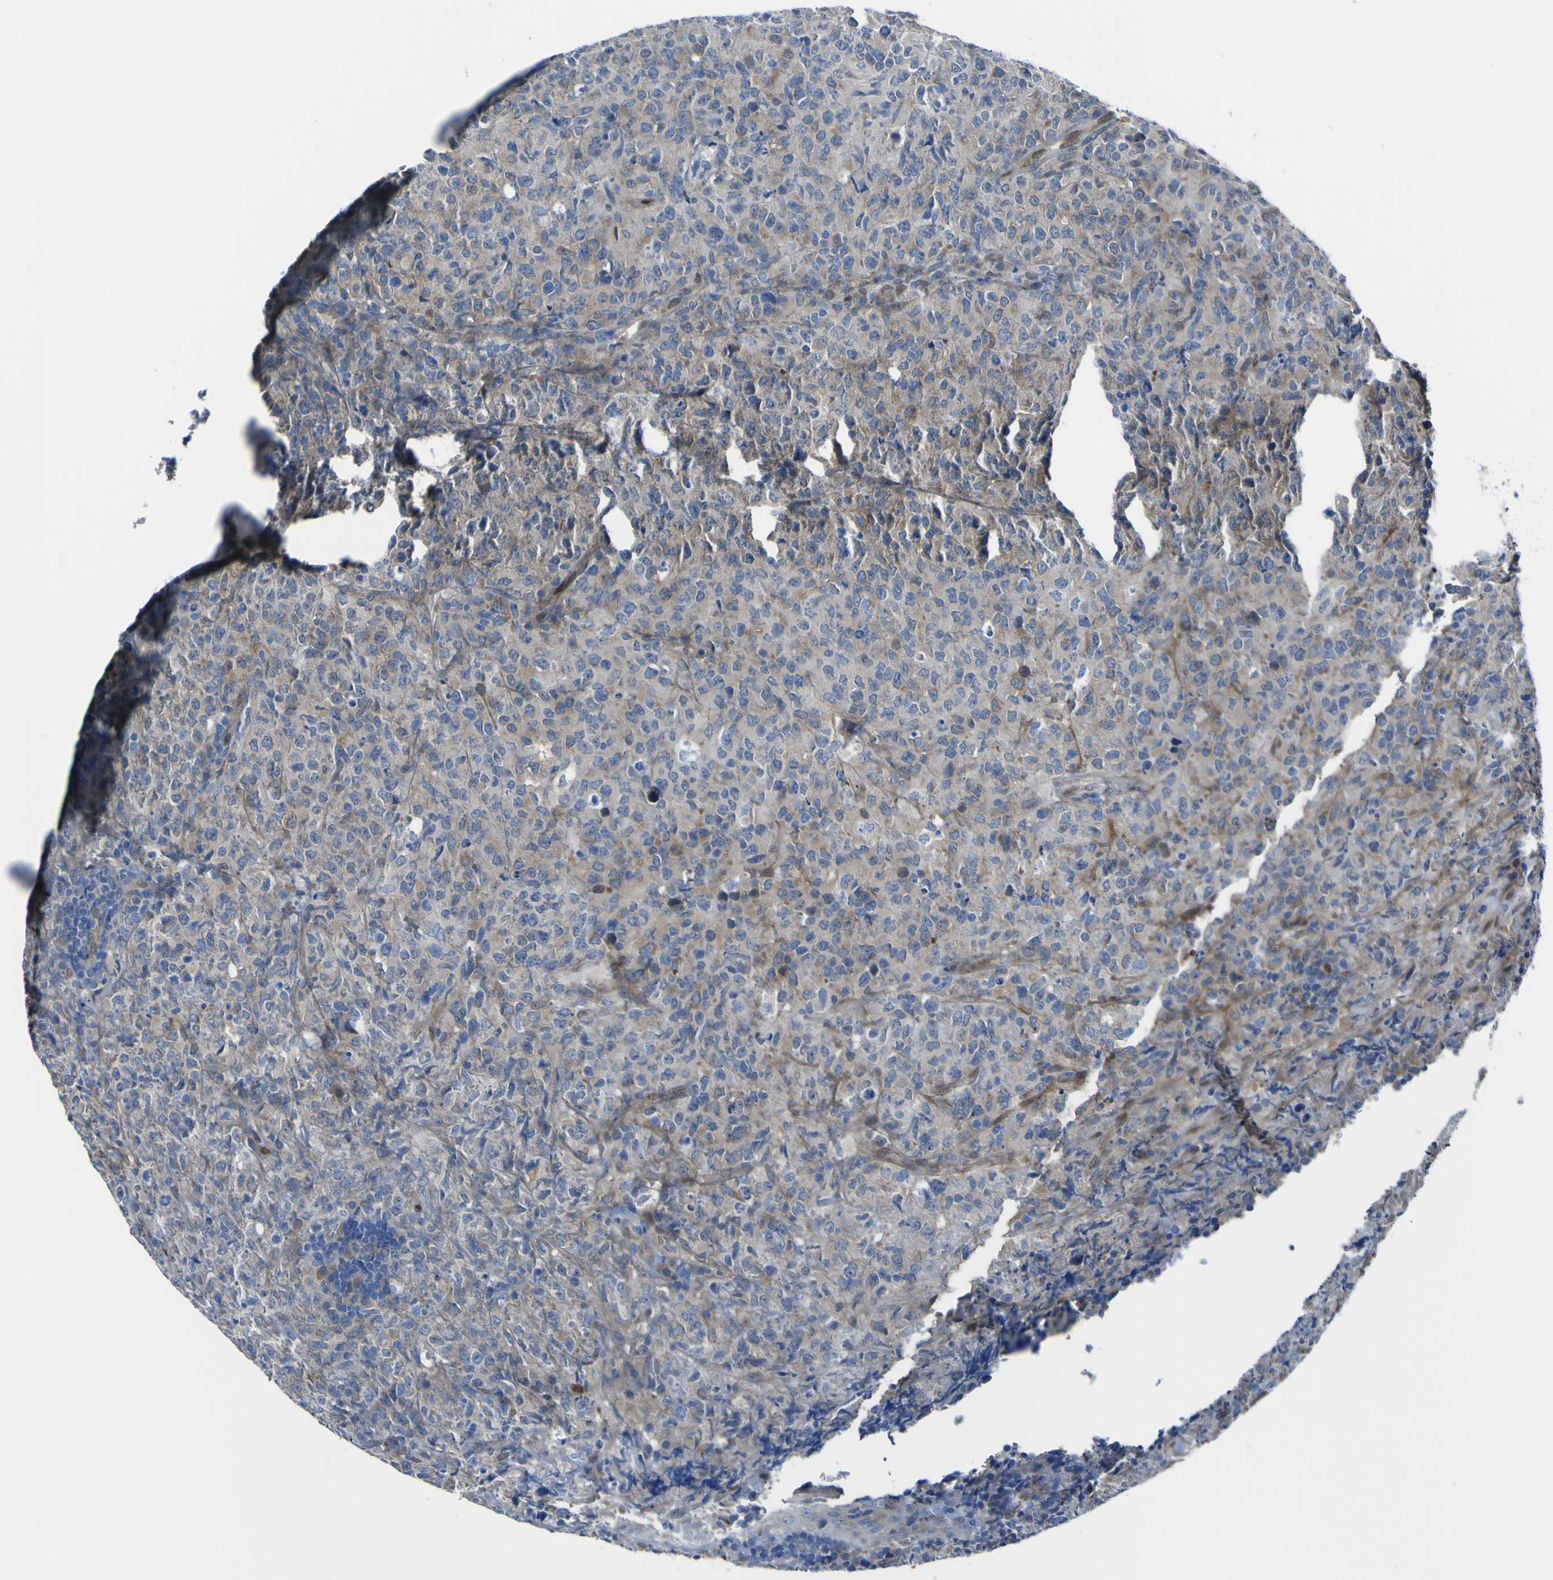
{"staining": {"intensity": "moderate", "quantity": "25%-75%", "location": "cytoplasmic/membranous"}, "tissue": "lymphoma", "cell_type": "Tumor cells", "image_type": "cancer", "snomed": [{"axis": "morphology", "description": "Malignant lymphoma, non-Hodgkin's type, High grade"}, {"axis": "topography", "description": "Tonsil"}], "caption": "Human high-grade malignant lymphoma, non-Hodgkin's type stained for a protein (brown) demonstrates moderate cytoplasmic/membranous positive positivity in approximately 25%-75% of tumor cells.", "gene": "LRRN1", "patient": {"sex": "female", "age": 36}}